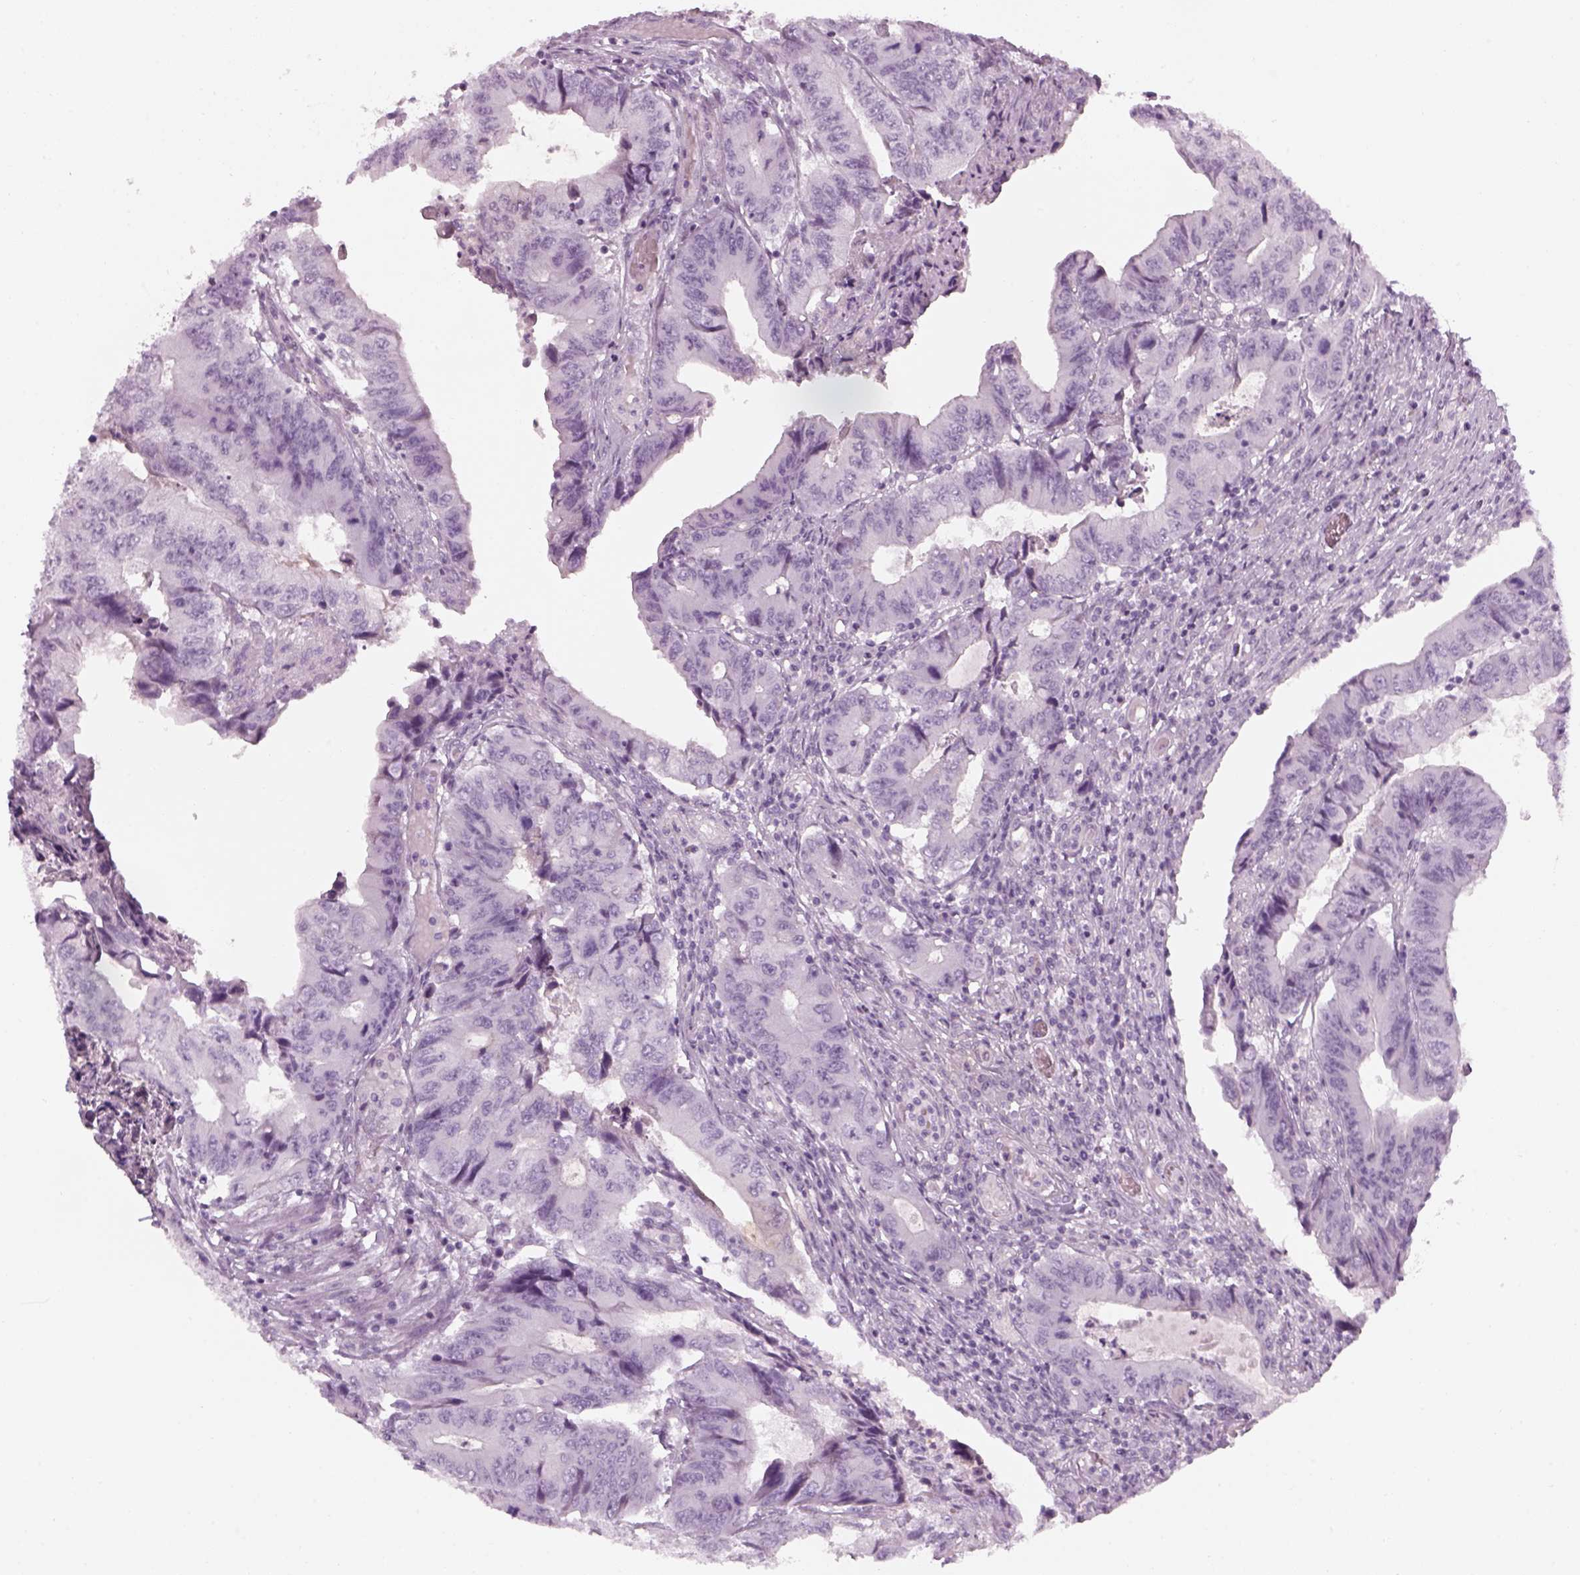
{"staining": {"intensity": "negative", "quantity": "none", "location": "none"}, "tissue": "colorectal cancer", "cell_type": "Tumor cells", "image_type": "cancer", "snomed": [{"axis": "morphology", "description": "Adenocarcinoma, NOS"}, {"axis": "topography", "description": "Colon"}], "caption": "Micrograph shows no protein staining in tumor cells of colorectal adenocarcinoma tissue. (DAB immunohistochemistry (IHC), high magnification).", "gene": "GAS2L2", "patient": {"sex": "male", "age": 53}}